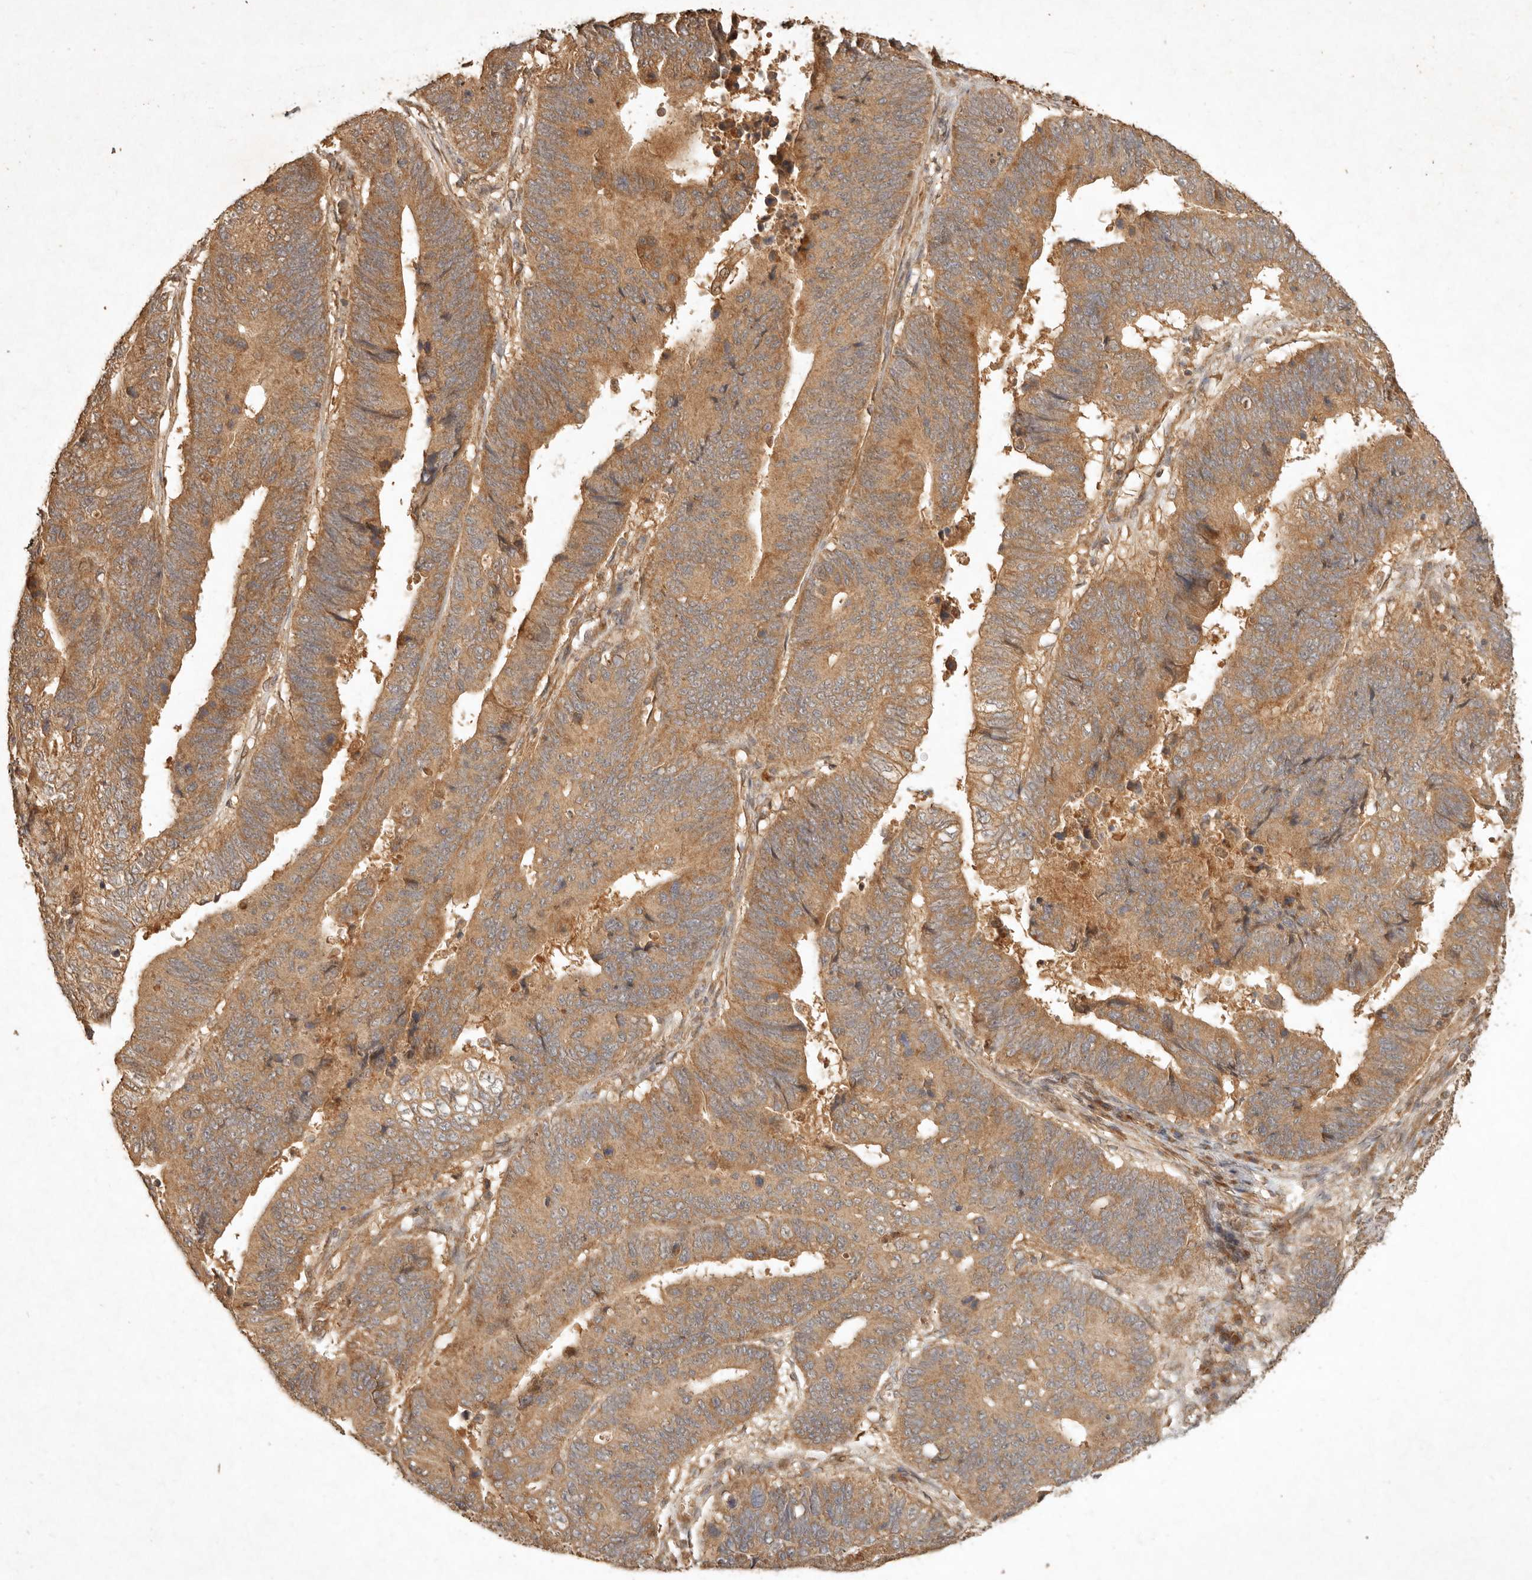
{"staining": {"intensity": "moderate", "quantity": ">75%", "location": "cytoplasmic/membranous"}, "tissue": "stomach cancer", "cell_type": "Tumor cells", "image_type": "cancer", "snomed": [{"axis": "morphology", "description": "Adenocarcinoma, NOS"}, {"axis": "topography", "description": "Stomach"}], "caption": "Moderate cytoplasmic/membranous protein staining is identified in approximately >75% of tumor cells in adenocarcinoma (stomach).", "gene": "CLEC4C", "patient": {"sex": "male", "age": 59}}